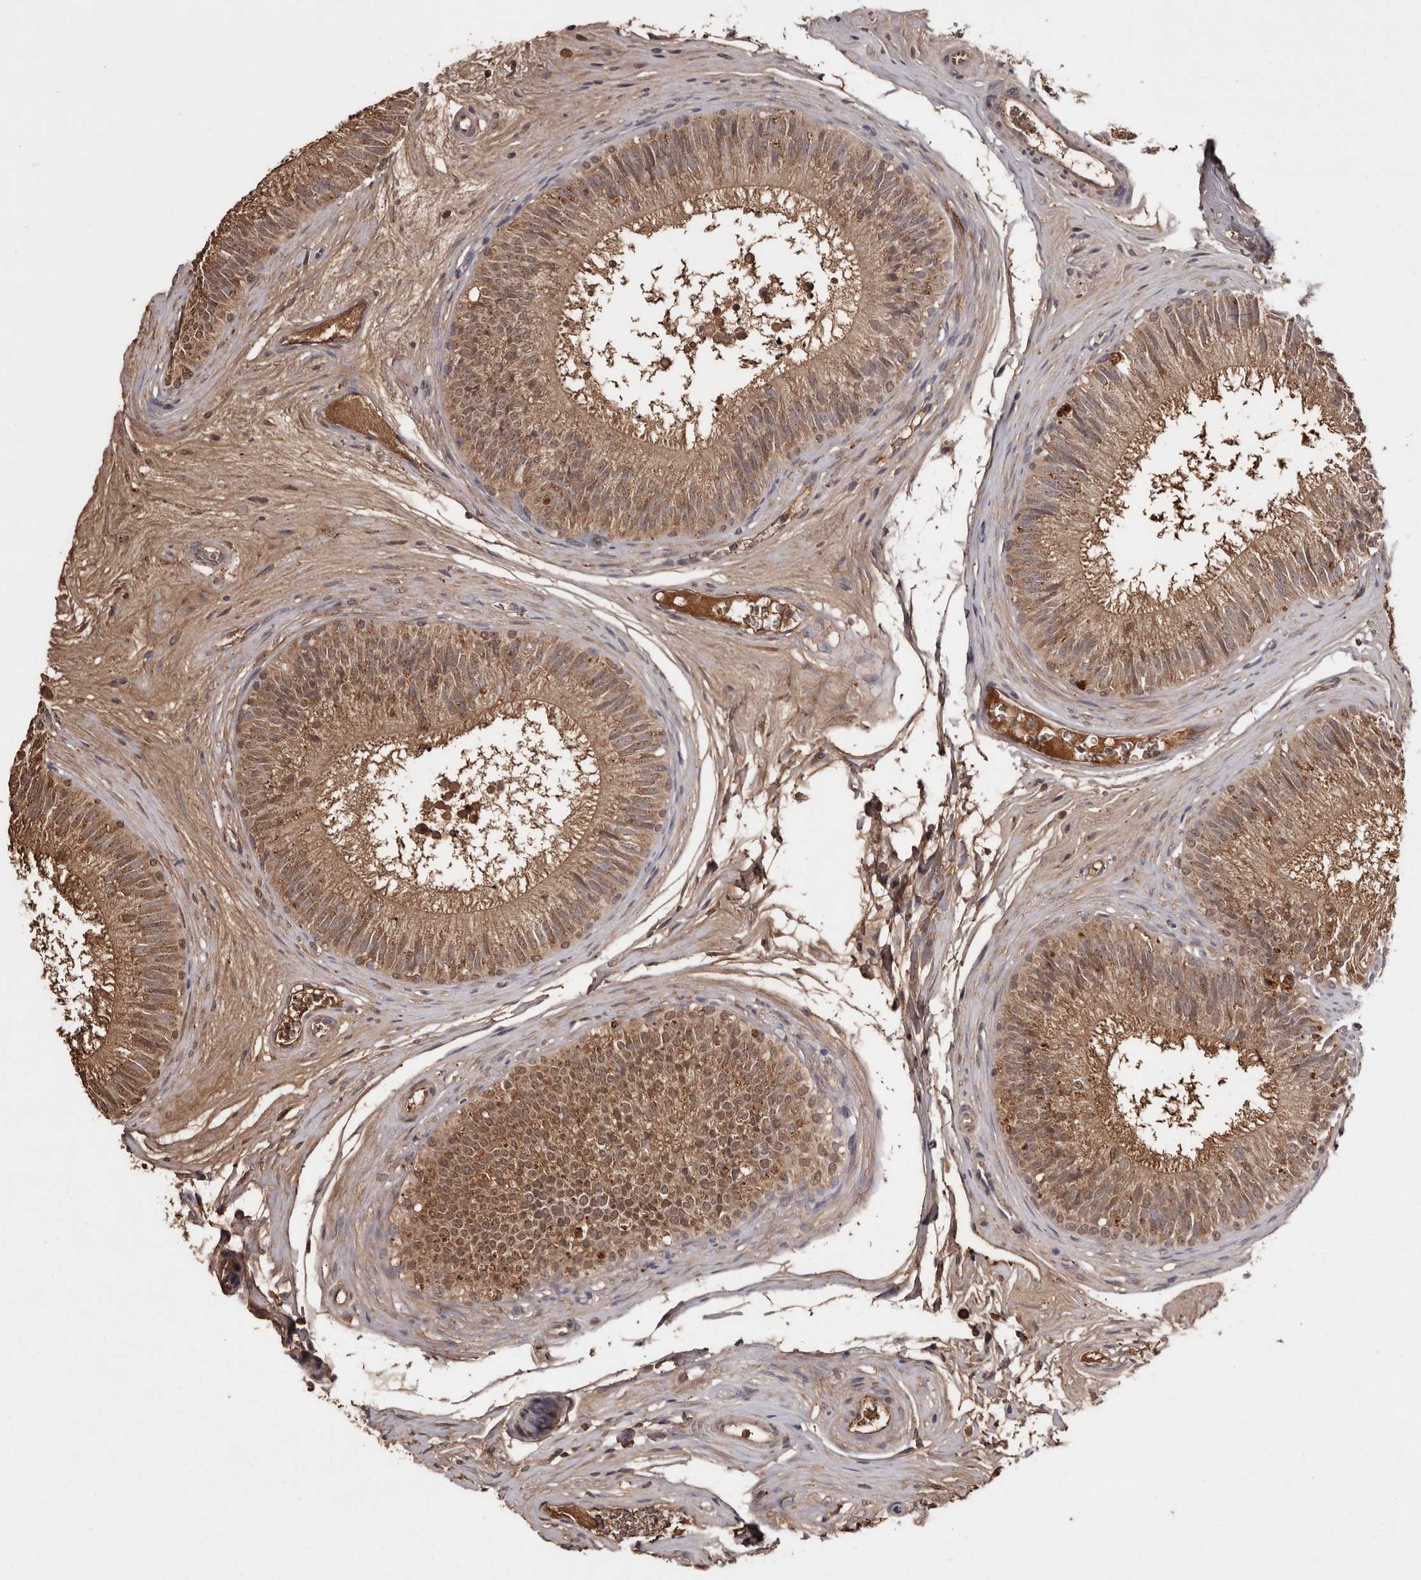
{"staining": {"intensity": "moderate", "quantity": ">75%", "location": "cytoplasmic/membranous,nuclear"}, "tissue": "epididymis", "cell_type": "Glandular cells", "image_type": "normal", "snomed": [{"axis": "morphology", "description": "Normal tissue, NOS"}, {"axis": "topography", "description": "Epididymis"}], "caption": "Moderate cytoplasmic/membranous,nuclear expression is appreciated in approximately >75% of glandular cells in unremarkable epididymis.", "gene": "CYP1B1", "patient": {"sex": "male", "age": 29}}